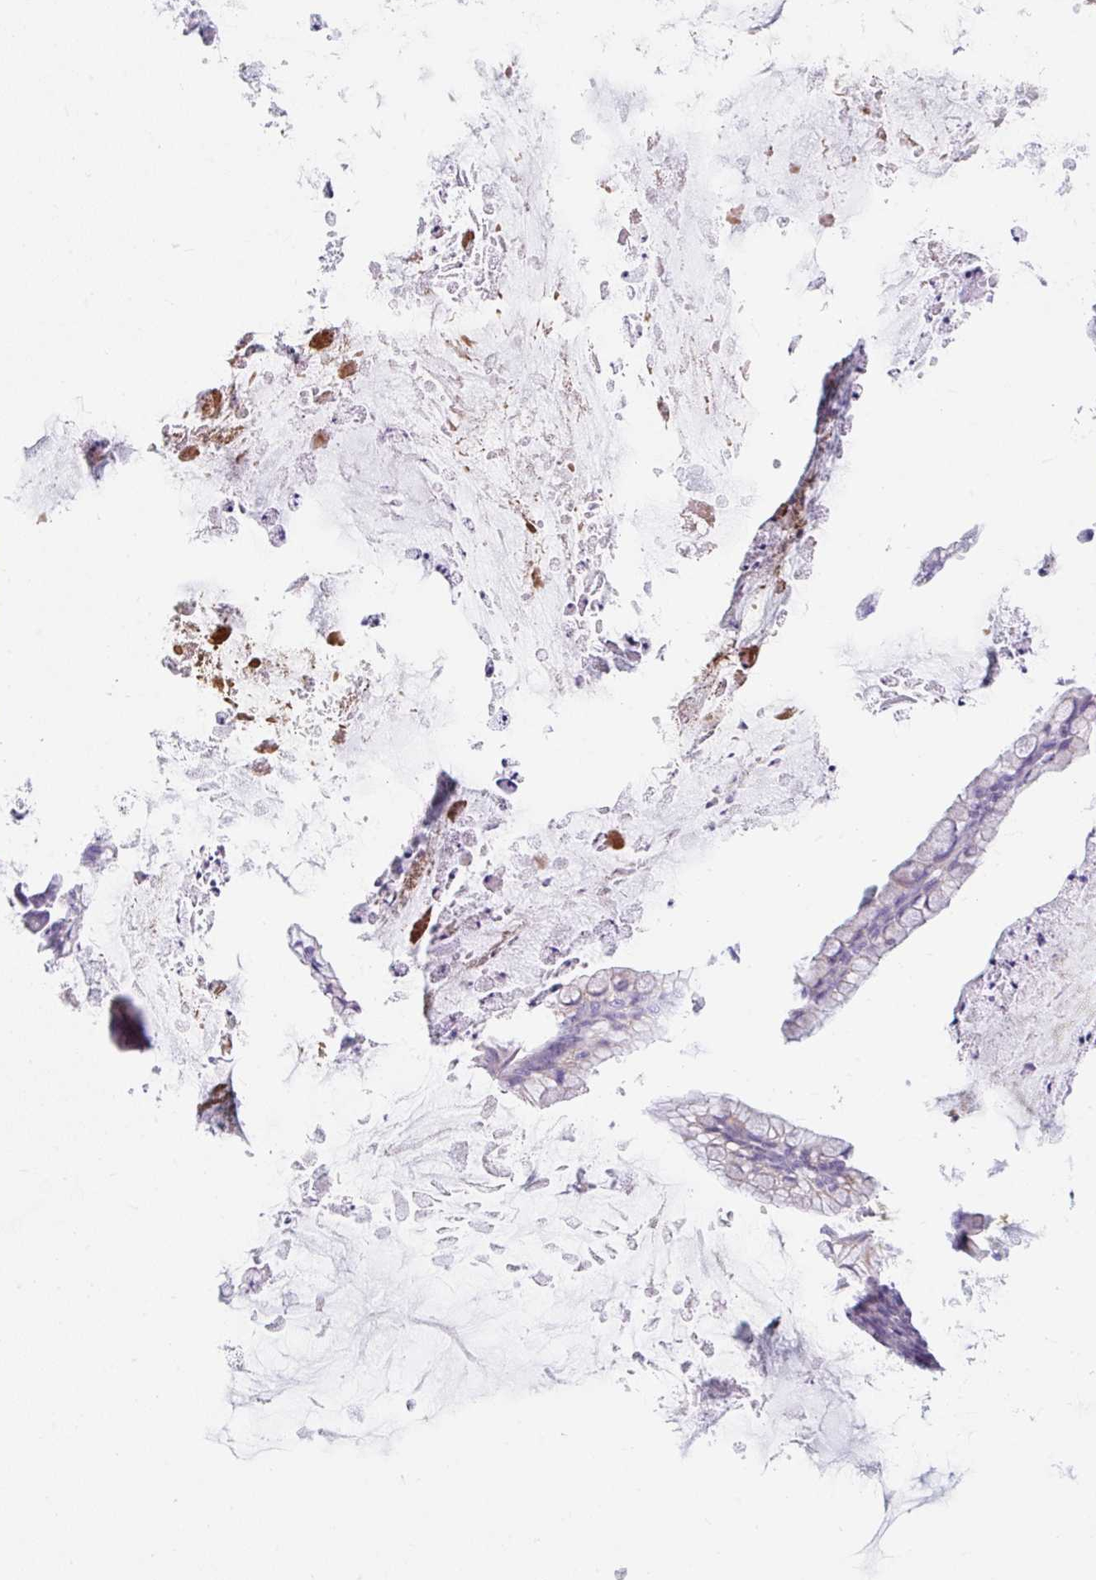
{"staining": {"intensity": "moderate", "quantity": "25%-75%", "location": "cytoplasmic/membranous"}, "tissue": "ovarian cancer", "cell_type": "Tumor cells", "image_type": "cancer", "snomed": [{"axis": "morphology", "description": "Cystadenocarcinoma, mucinous, NOS"}, {"axis": "topography", "description": "Ovary"}], "caption": "A photomicrograph of ovarian cancer stained for a protein demonstrates moderate cytoplasmic/membranous brown staining in tumor cells. Immunohistochemistry (ihc) stains the protein of interest in brown and the nuclei are stained blue.", "gene": "GOLGA8A", "patient": {"sex": "female", "age": 35}}